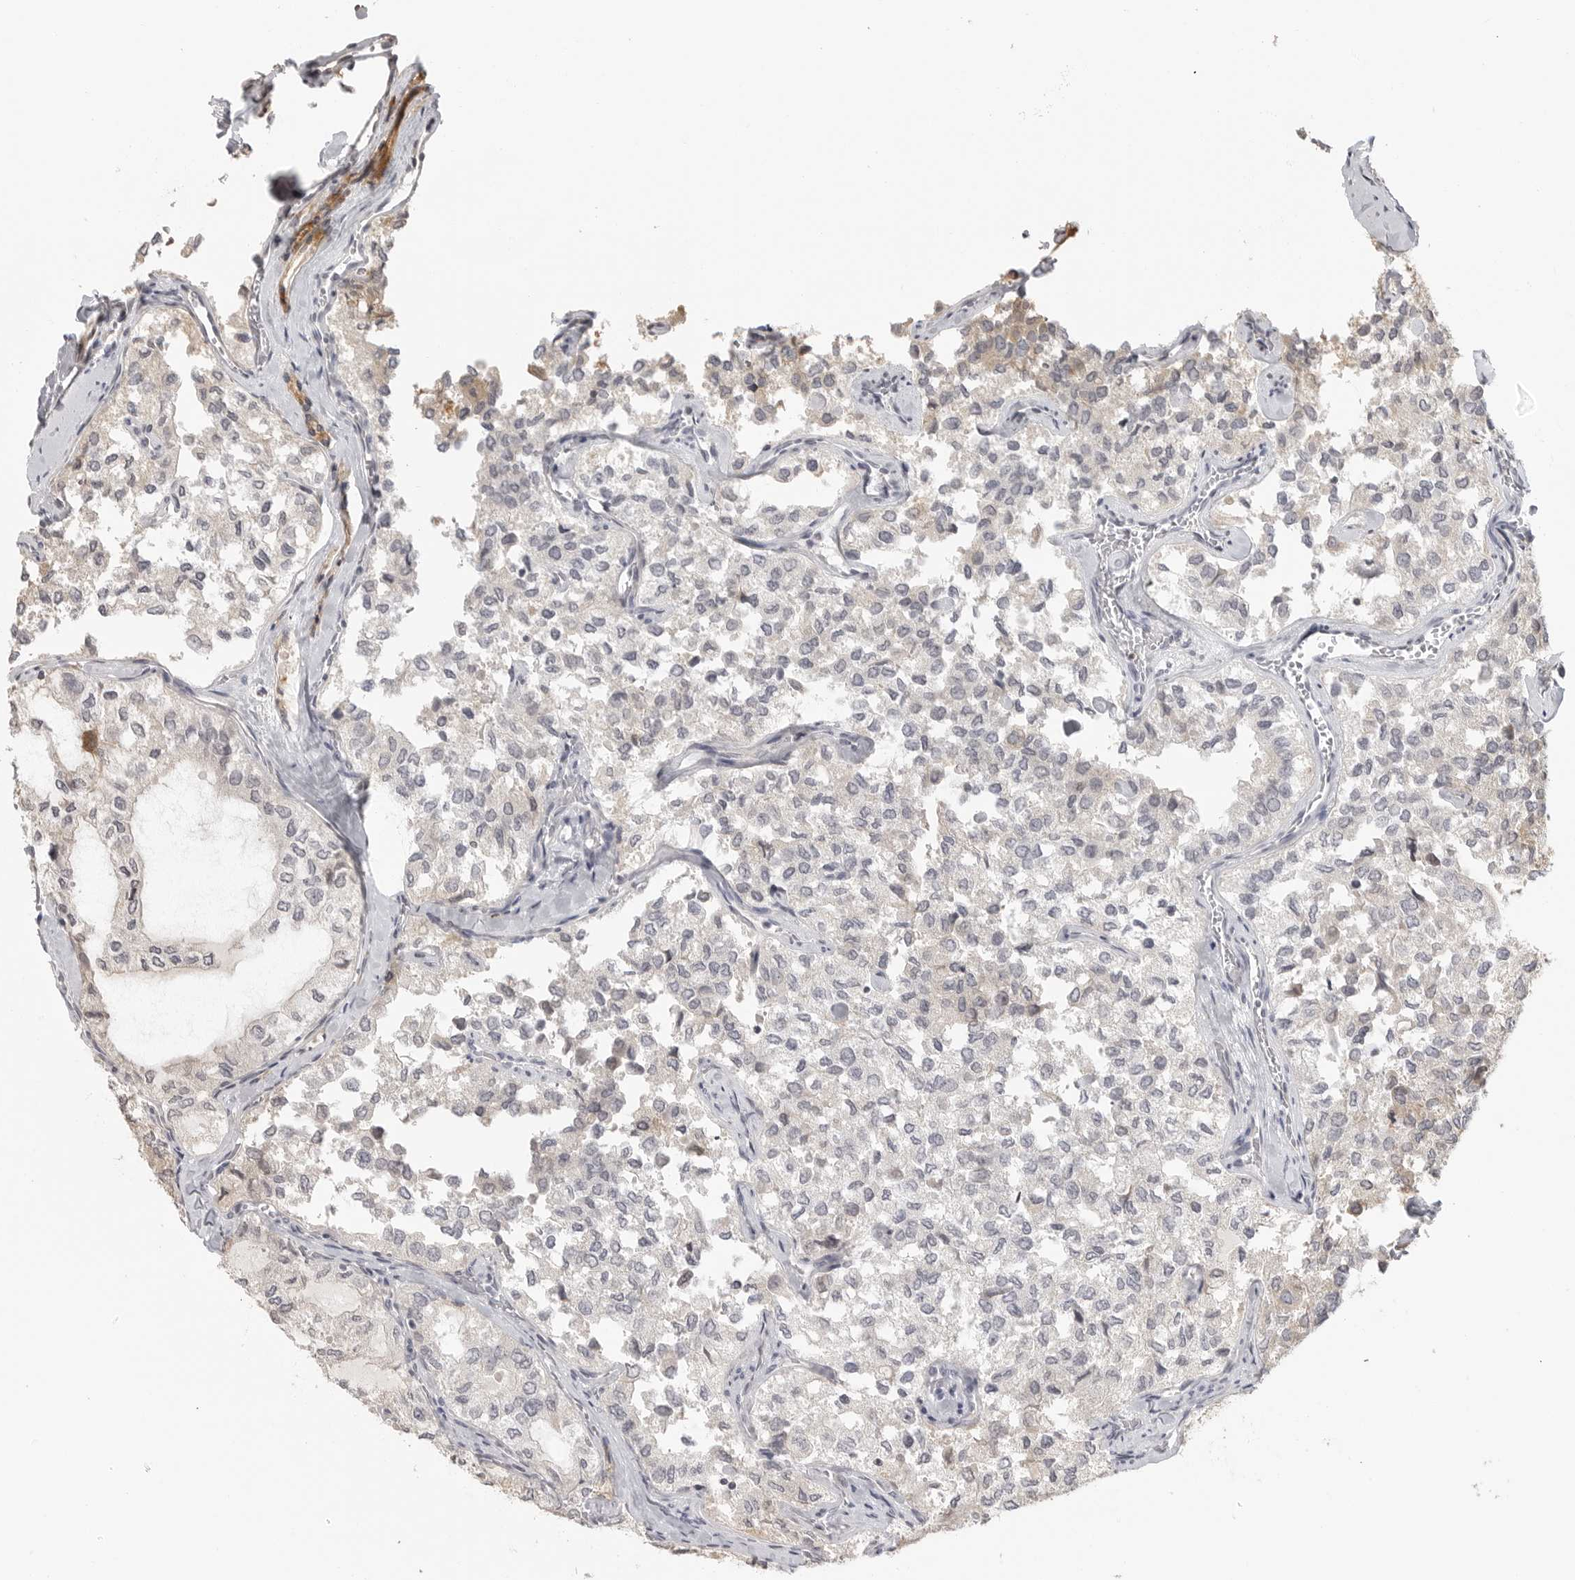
{"staining": {"intensity": "weak", "quantity": "<25%", "location": "cytoplasmic/membranous"}, "tissue": "thyroid cancer", "cell_type": "Tumor cells", "image_type": "cancer", "snomed": [{"axis": "morphology", "description": "Follicular adenoma carcinoma, NOS"}, {"axis": "topography", "description": "Thyroid gland"}], "caption": "An IHC photomicrograph of thyroid cancer (follicular adenoma carcinoma) is shown. There is no staining in tumor cells of thyroid cancer (follicular adenoma carcinoma).", "gene": "IDO1", "patient": {"sex": "male", "age": 75}}